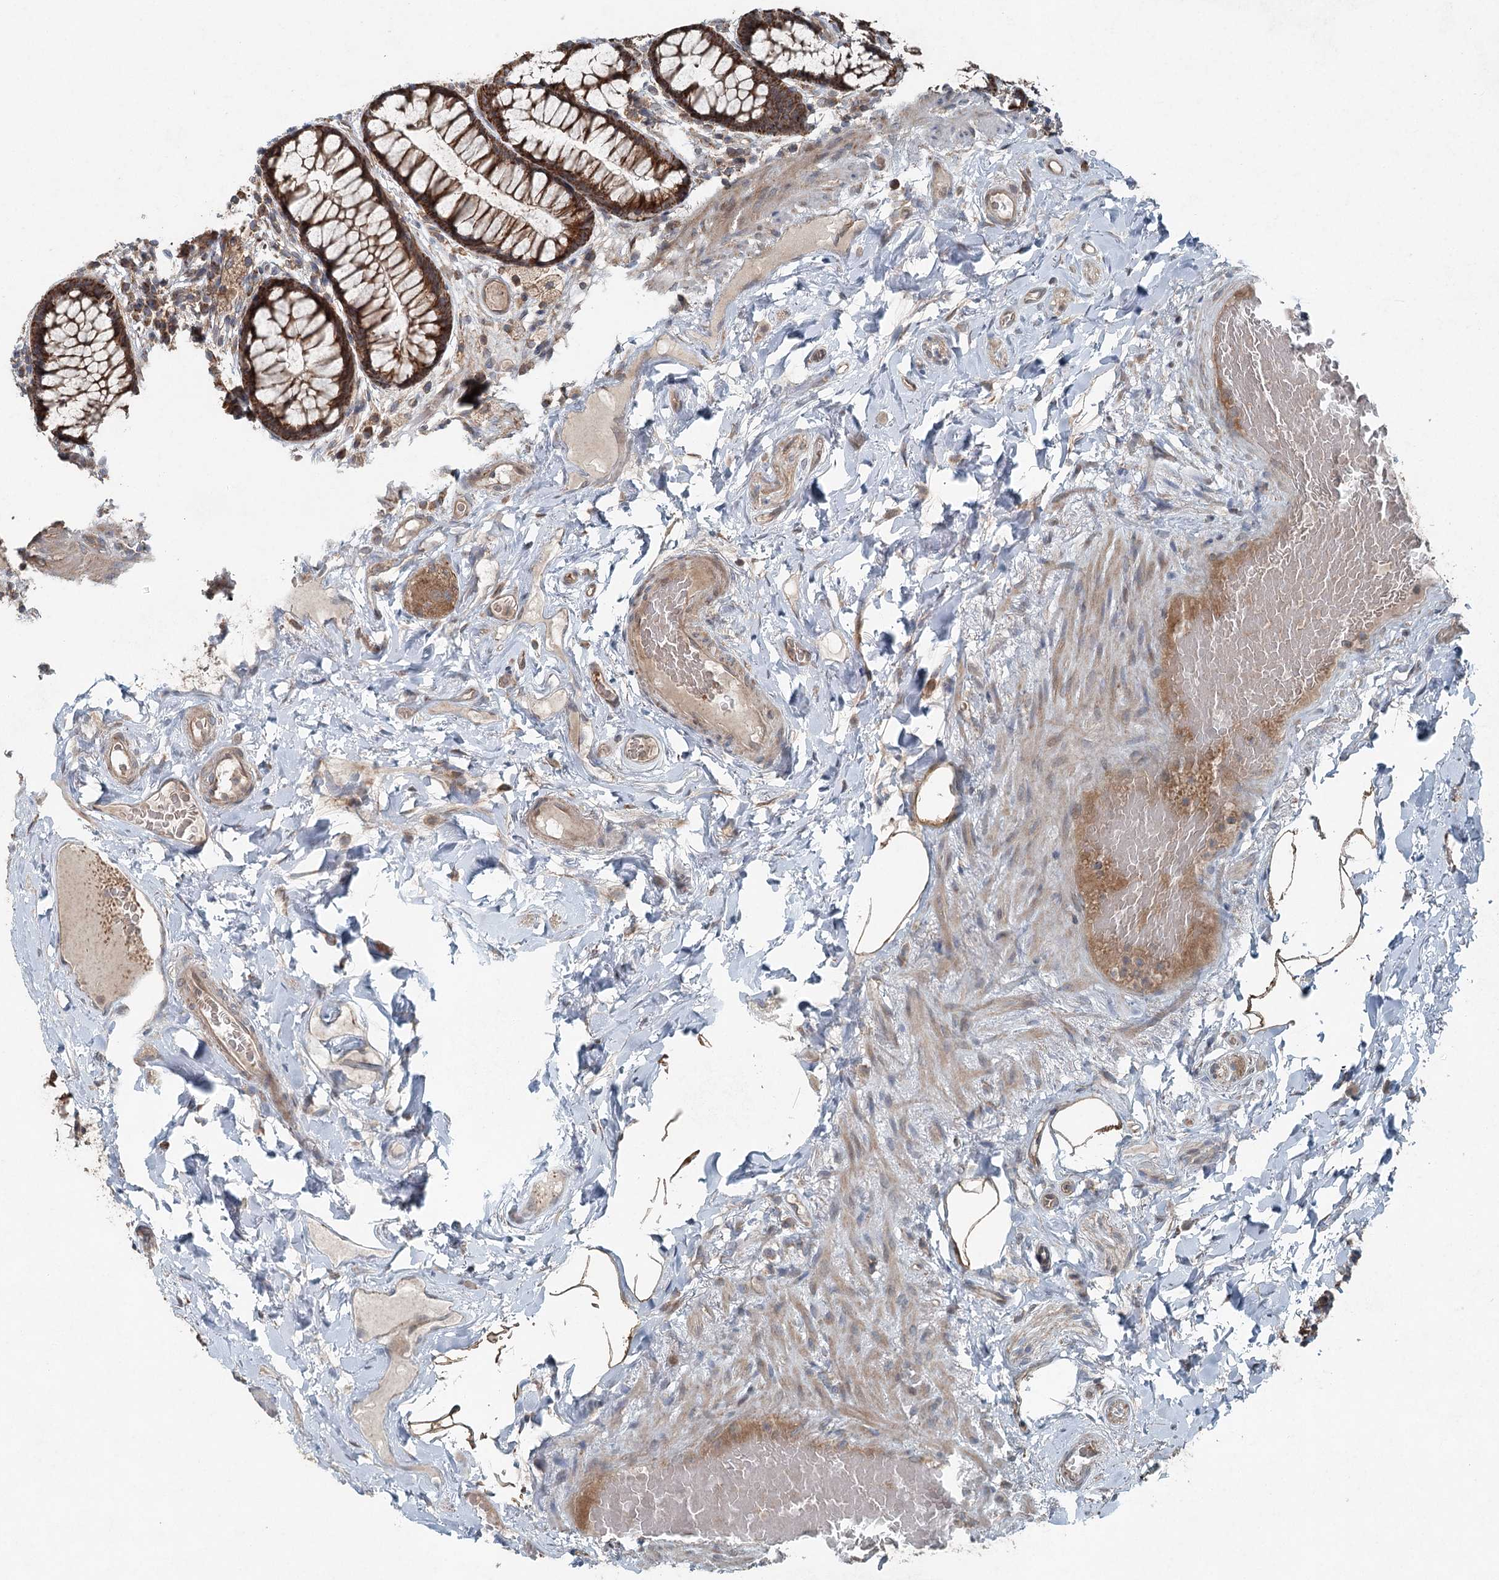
{"staining": {"intensity": "strong", "quantity": ">75%", "location": "cytoplasmic/membranous"}, "tissue": "rectum", "cell_type": "Glandular cells", "image_type": "normal", "snomed": [{"axis": "morphology", "description": "Normal tissue, NOS"}, {"axis": "topography", "description": "Rectum"}], "caption": "Protein staining of unremarkable rectum exhibits strong cytoplasmic/membranous staining in approximately >75% of glandular cells.", "gene": "SKIC3", "patient": {"sex": "male", "age": 83}}